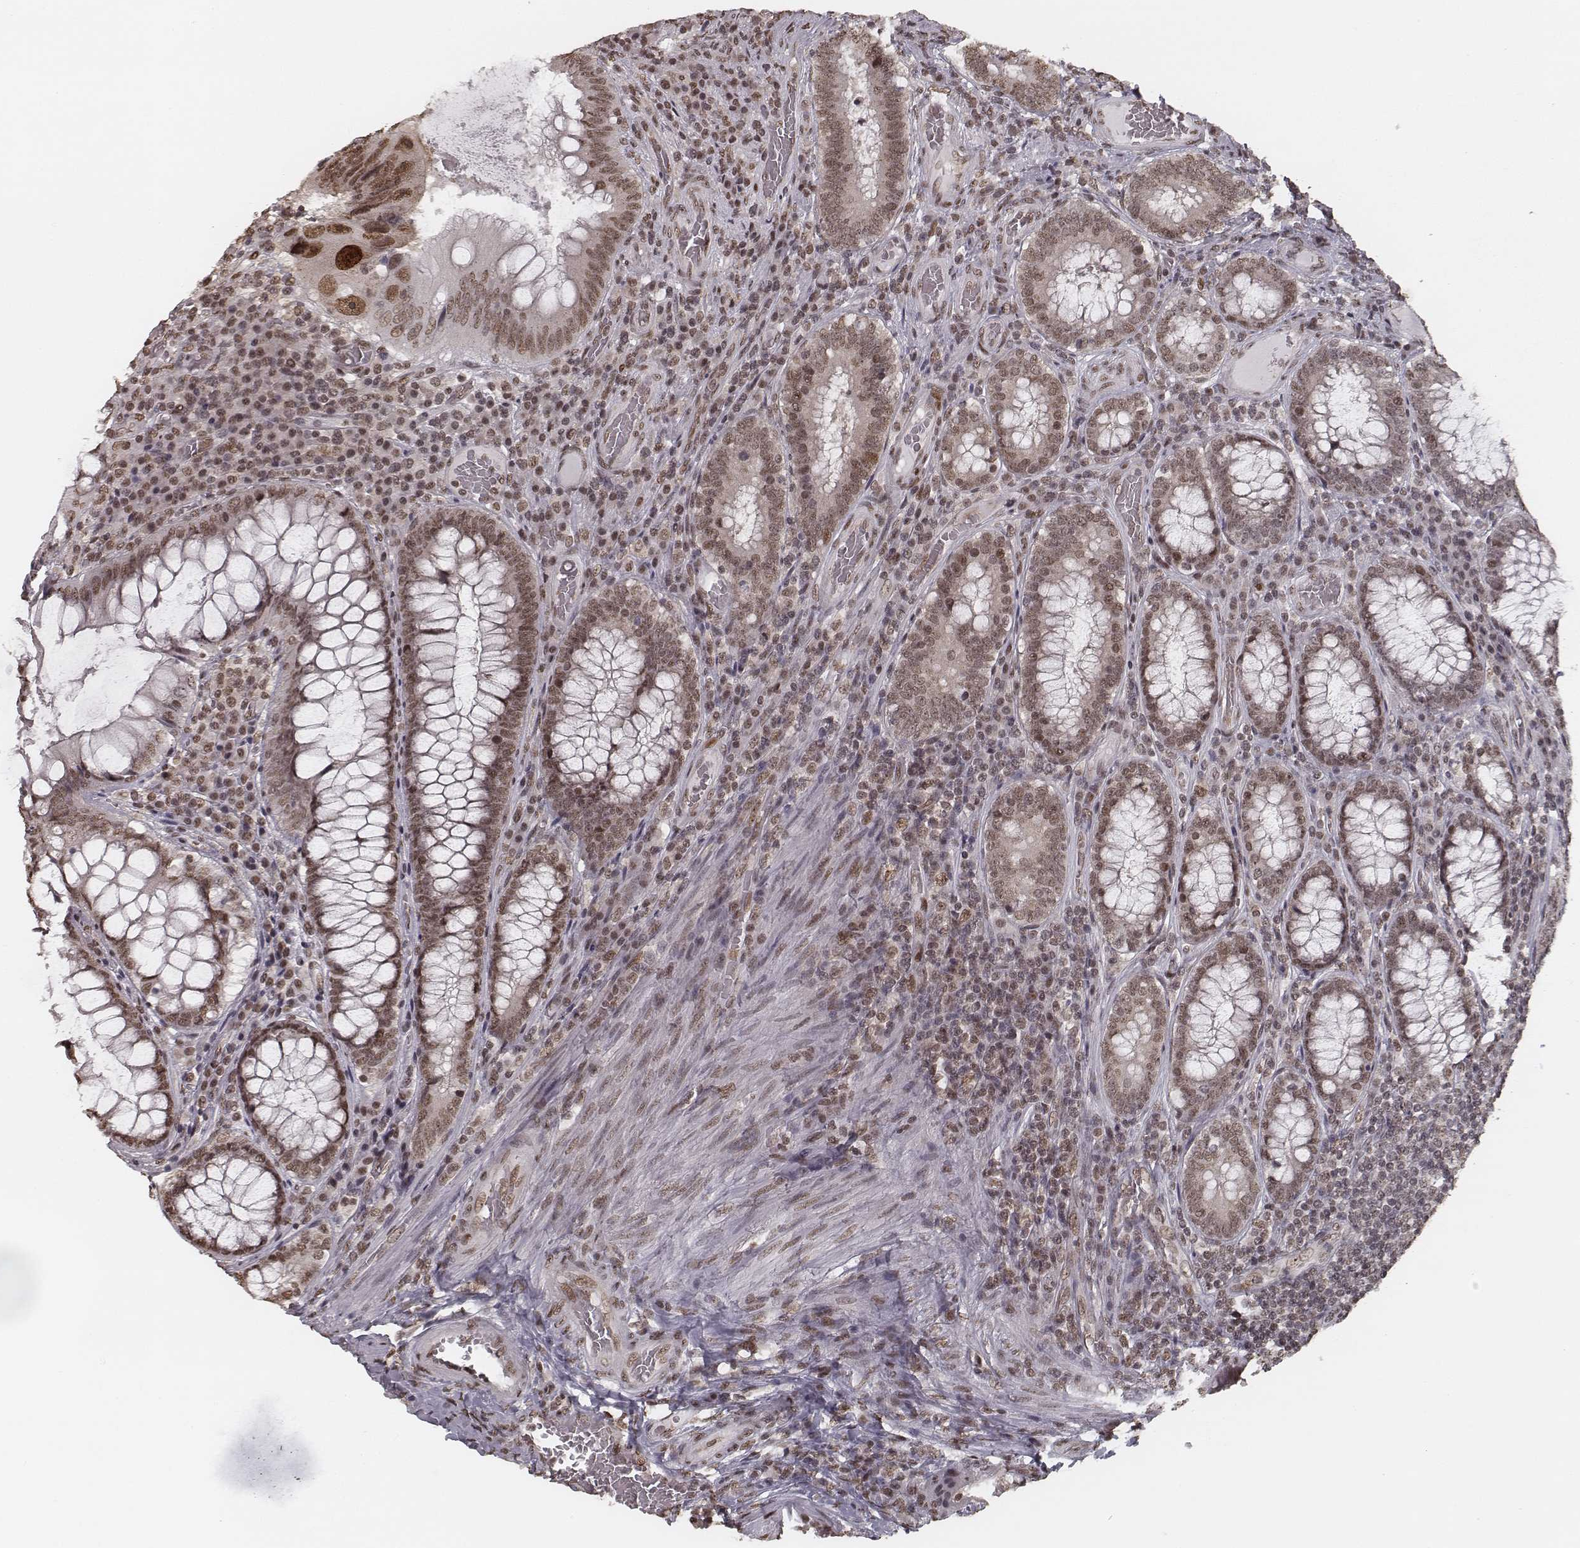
{"staining": {"intensity": "moderate", "quantity": ">75%", "location": "nuclear"}, "tissue": "colorectal cancer", "cell_type": "Tumor cells", "image_type": "cancer", "snomed": [{"axis": "morphology", "description": "Adenocarcinoma, NOS"}, {"axis": "topography", "description": "Colon"}], "caption": "Colorectal adenocarcinoma stained with a protein marker demonstrates moderate staining in tumor cells.", "gene": "HMGA2", "patient": {"sex": "female", "age": 86}}